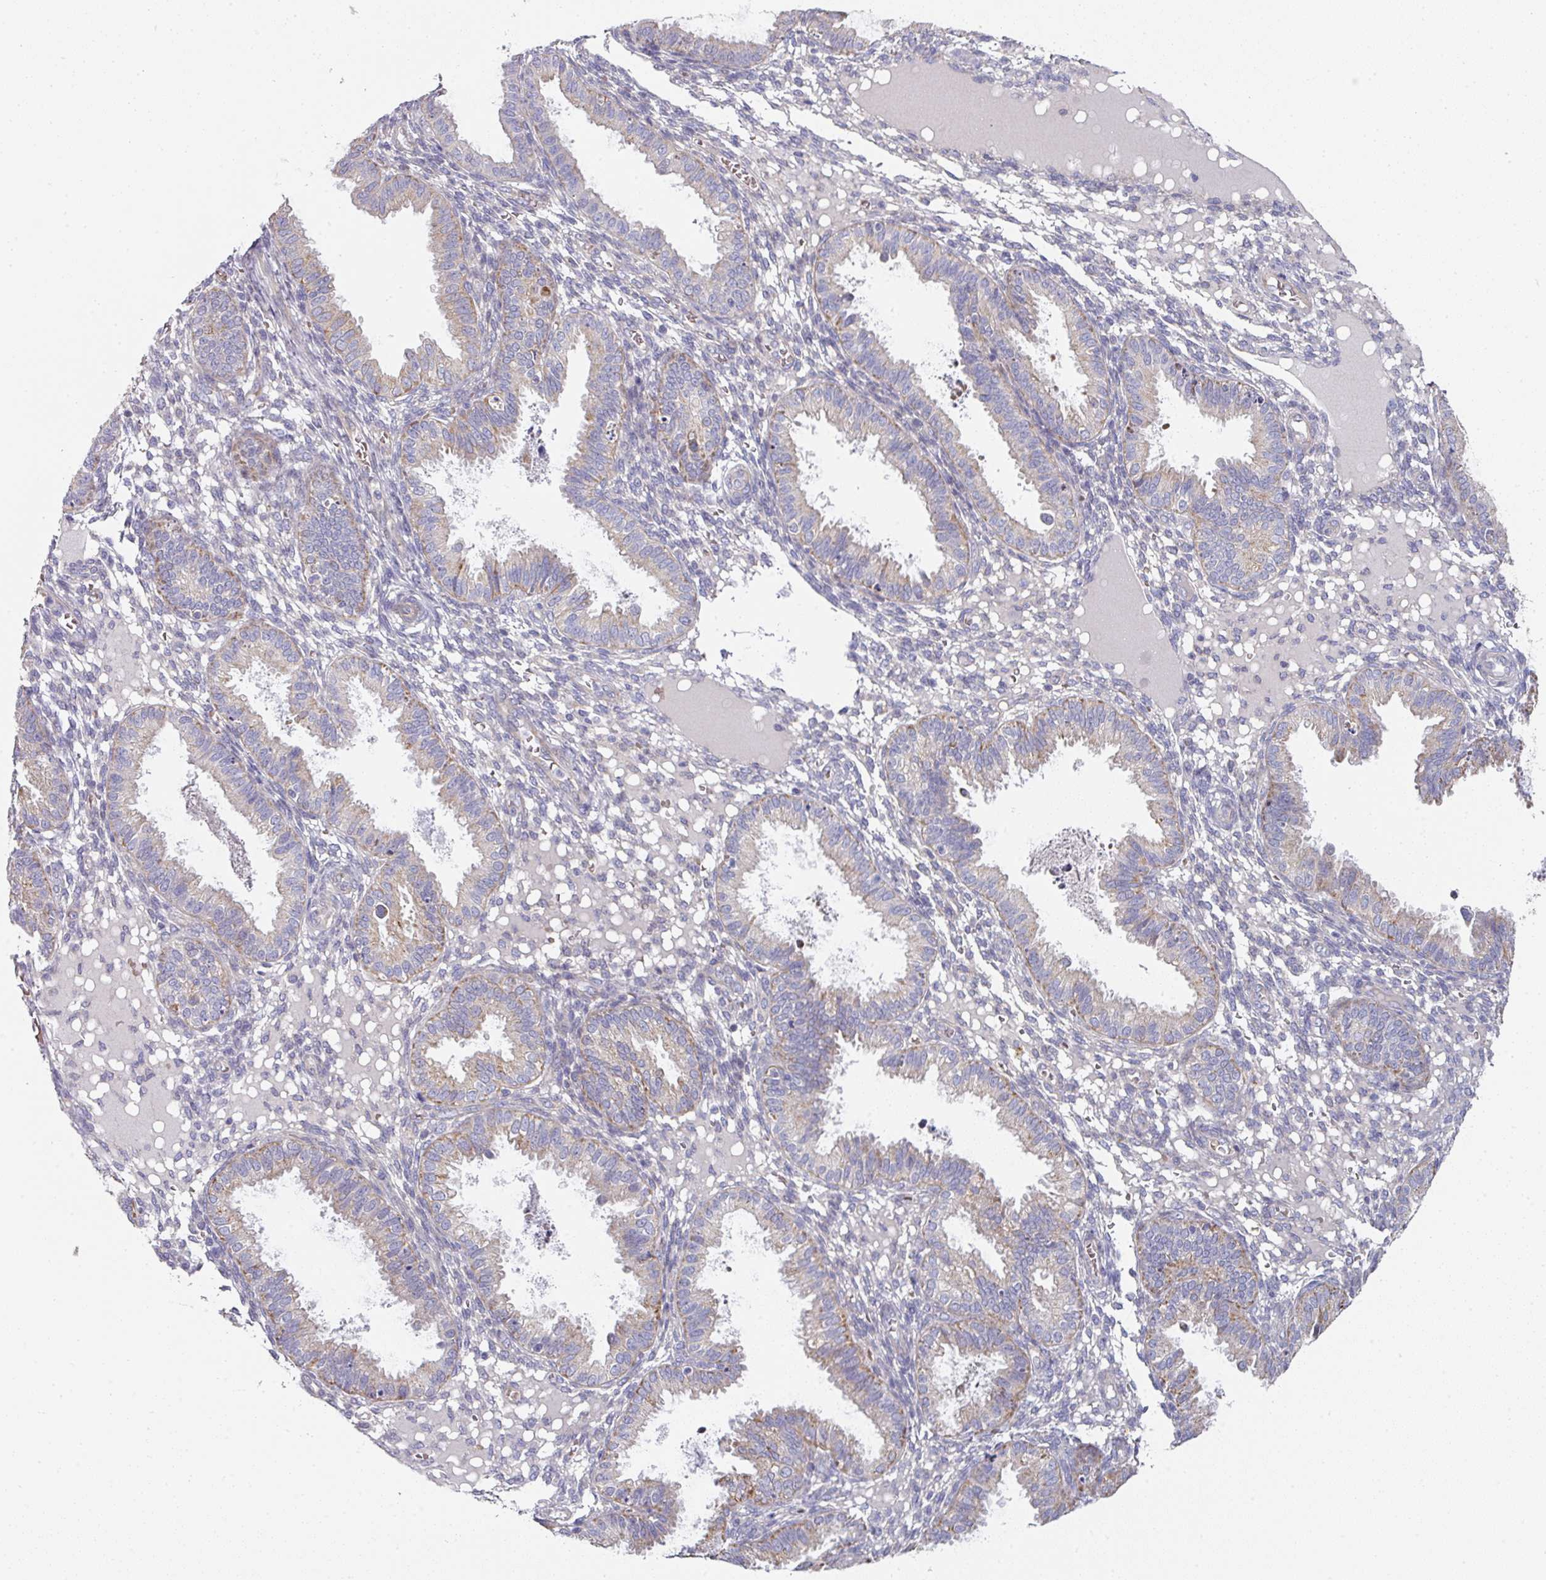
{"staining": {"intensity": "negative", "quantity": "none", "location": "none"}, "tissue": "endometrium", "cell_type": "Cells in endometrial stroma", "image_type": "normal", "snomed": [{"axis": "morphology", "description": "Normal tissue, NOS"}, {"axis": "topography", "description": "Endometrium"}], "caption": "High power microscopy histopathology image of an immunohistochemistry (IHC) photomicrograph of benign endometrium, revealing no significant positivity in cells in endometrial stroma.", "gene": "PYROXD2", "patient": {"sex": "female", "age": 33}}